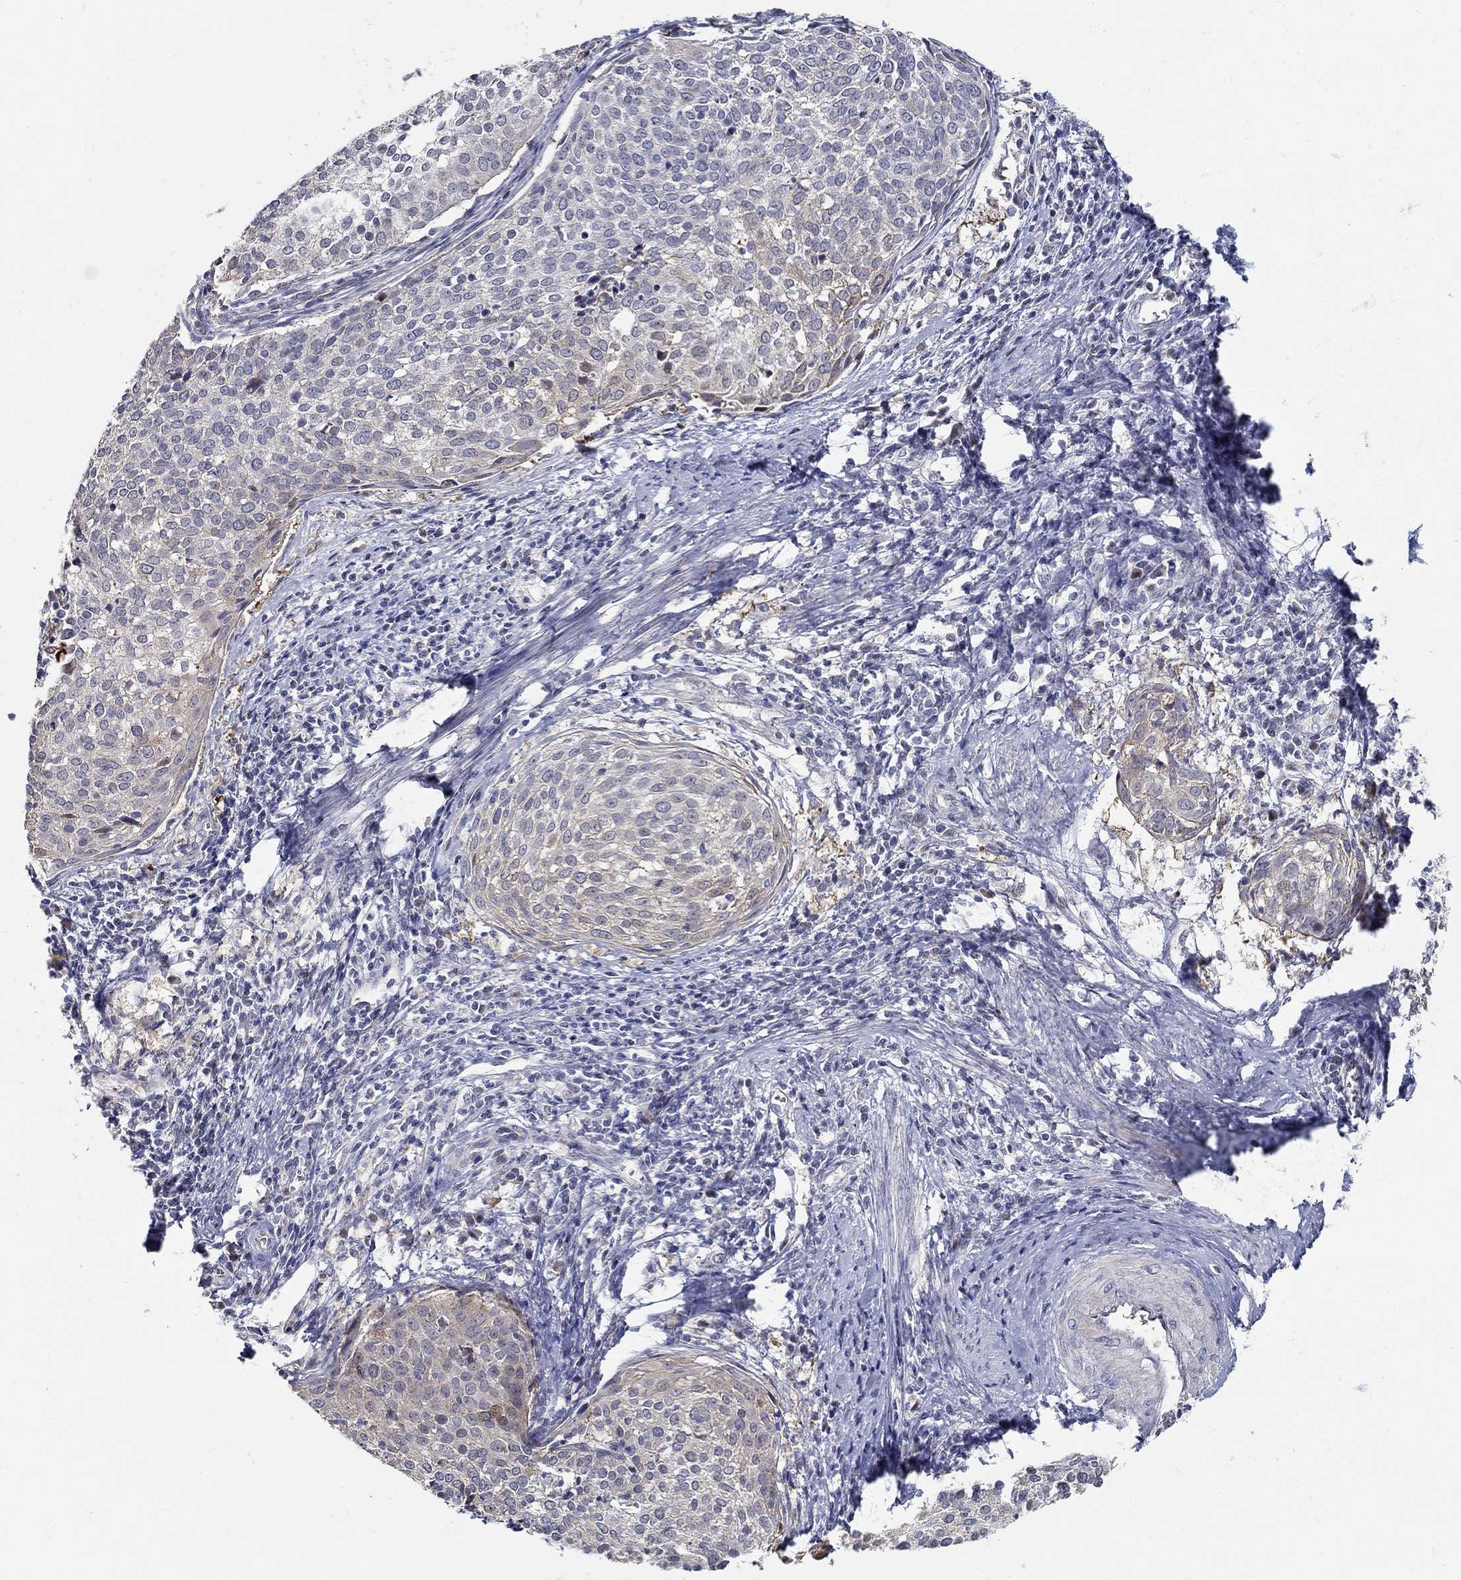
{"staining": {"intensity": "weak", "quantity": "<25%", "location": "cytoplasmic/membranous"}, "tissue": "cervical cancer", "cell_type": "Tumor cells", "image_type": "cancer", "snomed": [{"axis": "morphology", "description": "Squamous cell carcinoma, NOS"}, {"axis": "topography", "description": "Cervix"}], "caption": "A high-resolution micrograph shows immunohistochemistry staining of squamous cell carcinoma (cervical), which reveals no significant expression in tumor cells.", "gene": "C16orf46", "patient": {"sex": "female", "age": 39}}